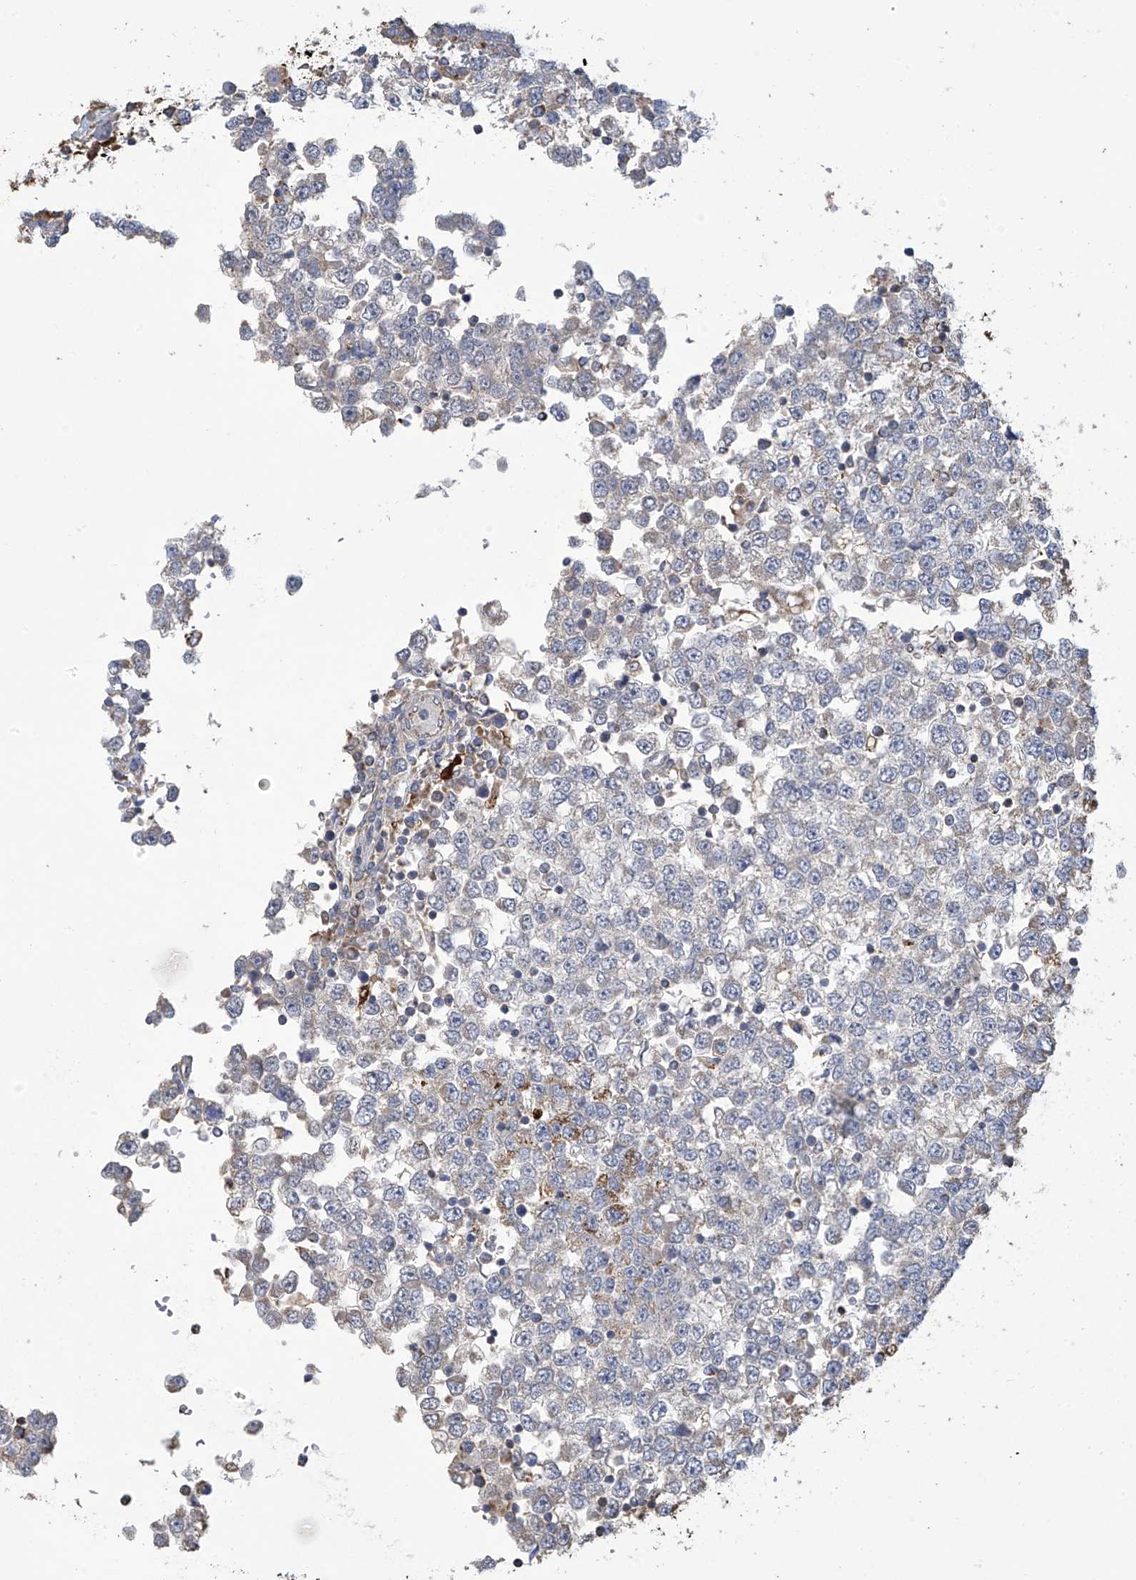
{"staining": {"intensity": "negative", "quantity": "none", "location": "none"}, "tissue": "testis cancer", "cell_type": "Tumor cells", "image_type": "cancer", "snomed": [{"axis": "morphology", "description": "Seminoma, NOS"}, {"axis": "topography", "description": "Testis"}], "caption": "Testis cancer was stained to show a protein in brown. There is no significant positivity in tumor cells.", "gene": "OGT", "patient": {"sex": "male", "age": 65}}